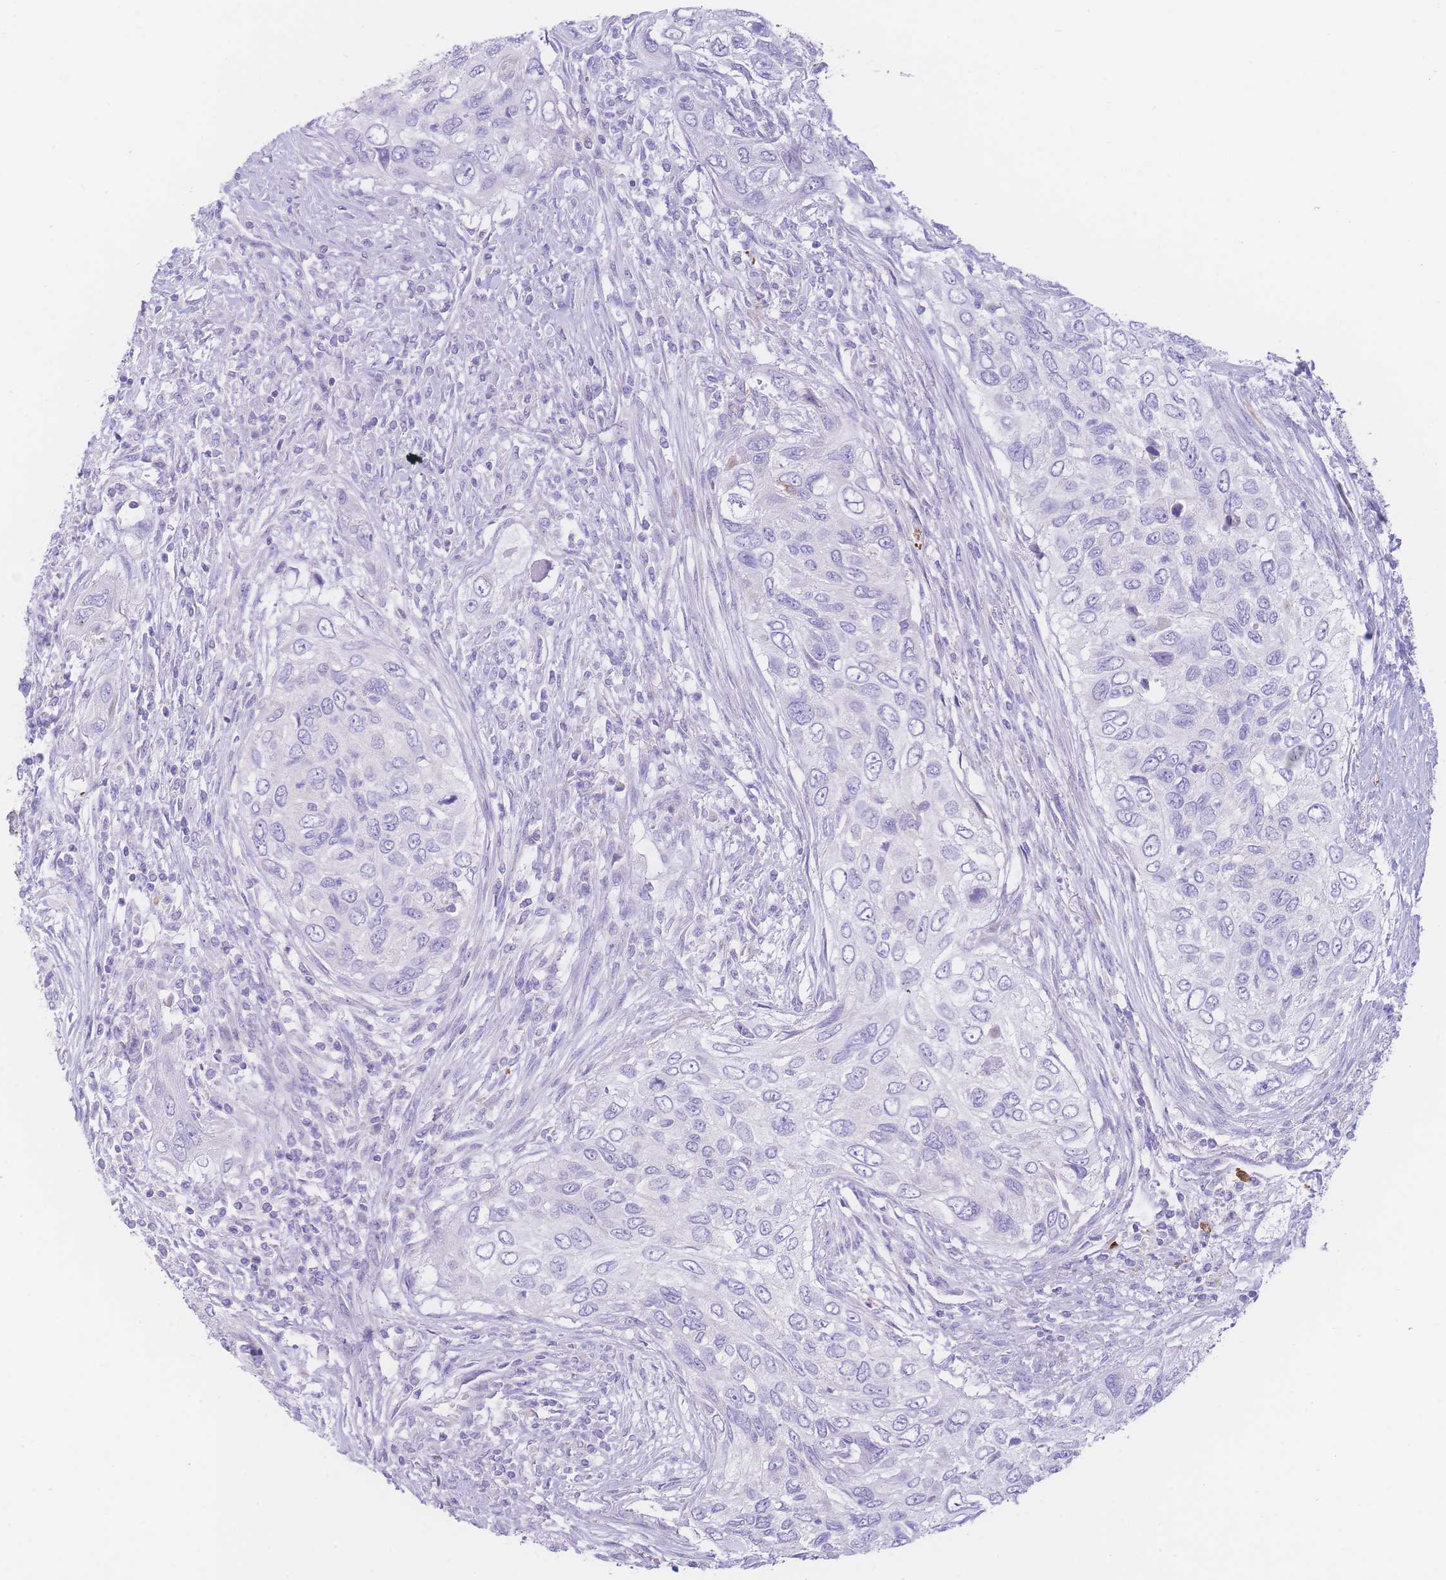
{"staining": {"intensity": "negative", "quantity": "none", "location": "none"}, "tissue": "urothelial cancer", "cell_type": "Tumor cells", "image_type": "cancer", "snomed": [{"axis": "morphology", "description": "Urothelial carcinoma, High grade"}, {"axis": "topography", "description": "Urinary bladder"}], "caption": "A micrograph of urothelial cancer stained for a protein displays no brown staining in tumor cells.", "gene": "NBEAL1", "patient": {"sex": "female", "age": 60}}